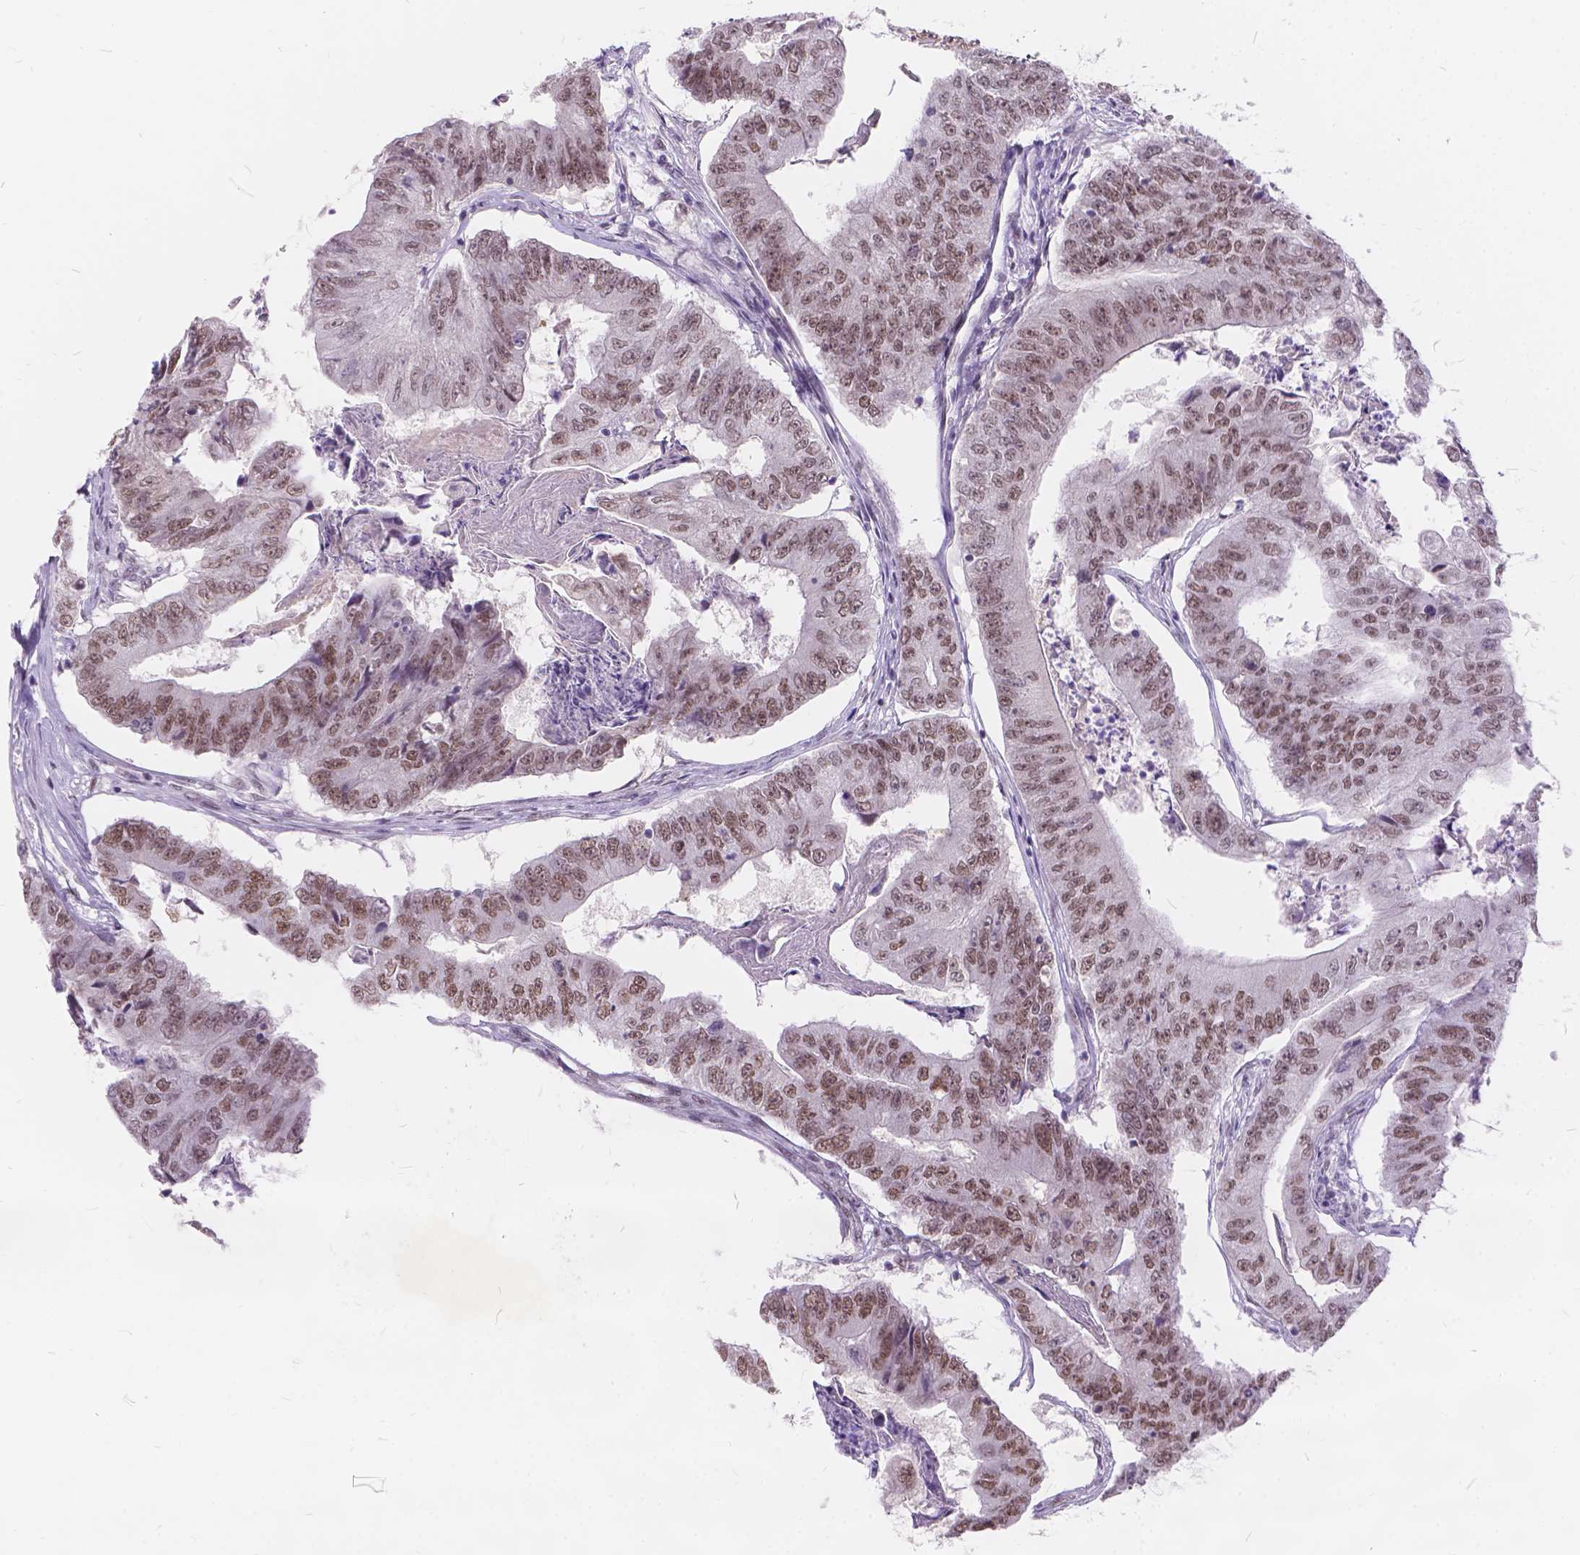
{"staining": {"intensity": "moderate", "quantity": ">75%", "location": "nuclear"}, "tissue": "colorectal cancer", "cell_type": "Tumor cells", "image_type": "cancer", "snomed": [{"axis": "morphology", "description": "Adenocarcinoma, NOS"}, {"axis": "topography", "description": "Colon"}], "caption": "Immunohistochemical staining of human colorectal cancer (adenocarcinoma) displays medium levels of moderate nuclear protein staining in about >75% of tumor cells.", "gene": "FAM53A", "patient": {"sex": "female", "age": 67}}